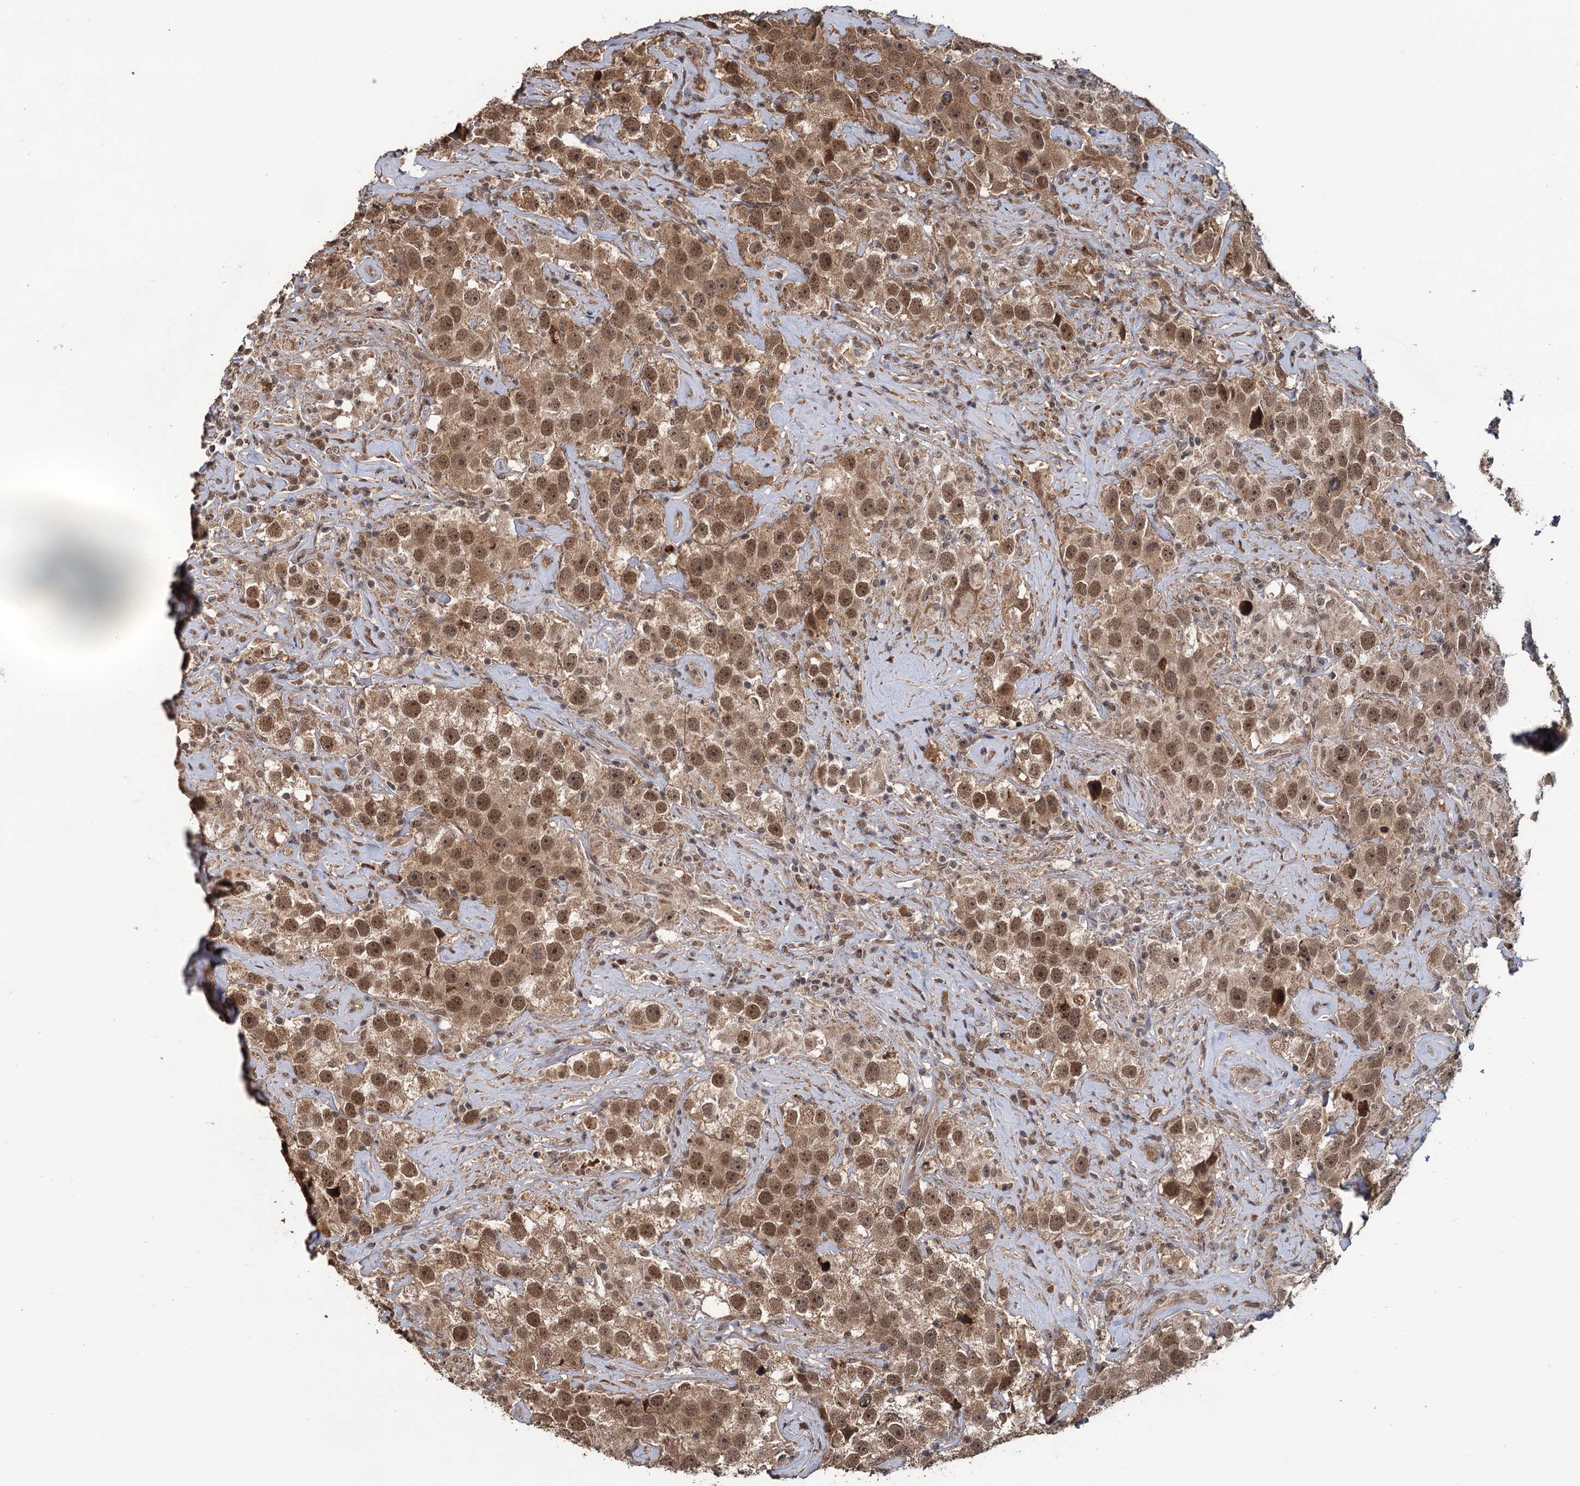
{"staining": {"intensity": "moderate", "quantity": ">75%", "location": "cytoplasmic/membranous,nuclear"}, "tissue": "testis cancer", "cell_type": "Tumor cells", "image_type": "cancer", "snomed": [{"axis": "morphology", "description": "Seminoma, NOS"}, {"axis": "topography", "description": "Testis"}], "caption": "About >75% of tumor cells in human testis seminoma demonstrate moderate cytoplasmic/membranous and nuclear protein positivity as visualized by brown immunohistochemical staining.", "gene": "KANSL2", "patient": {"sex": "male", "age": 49}}